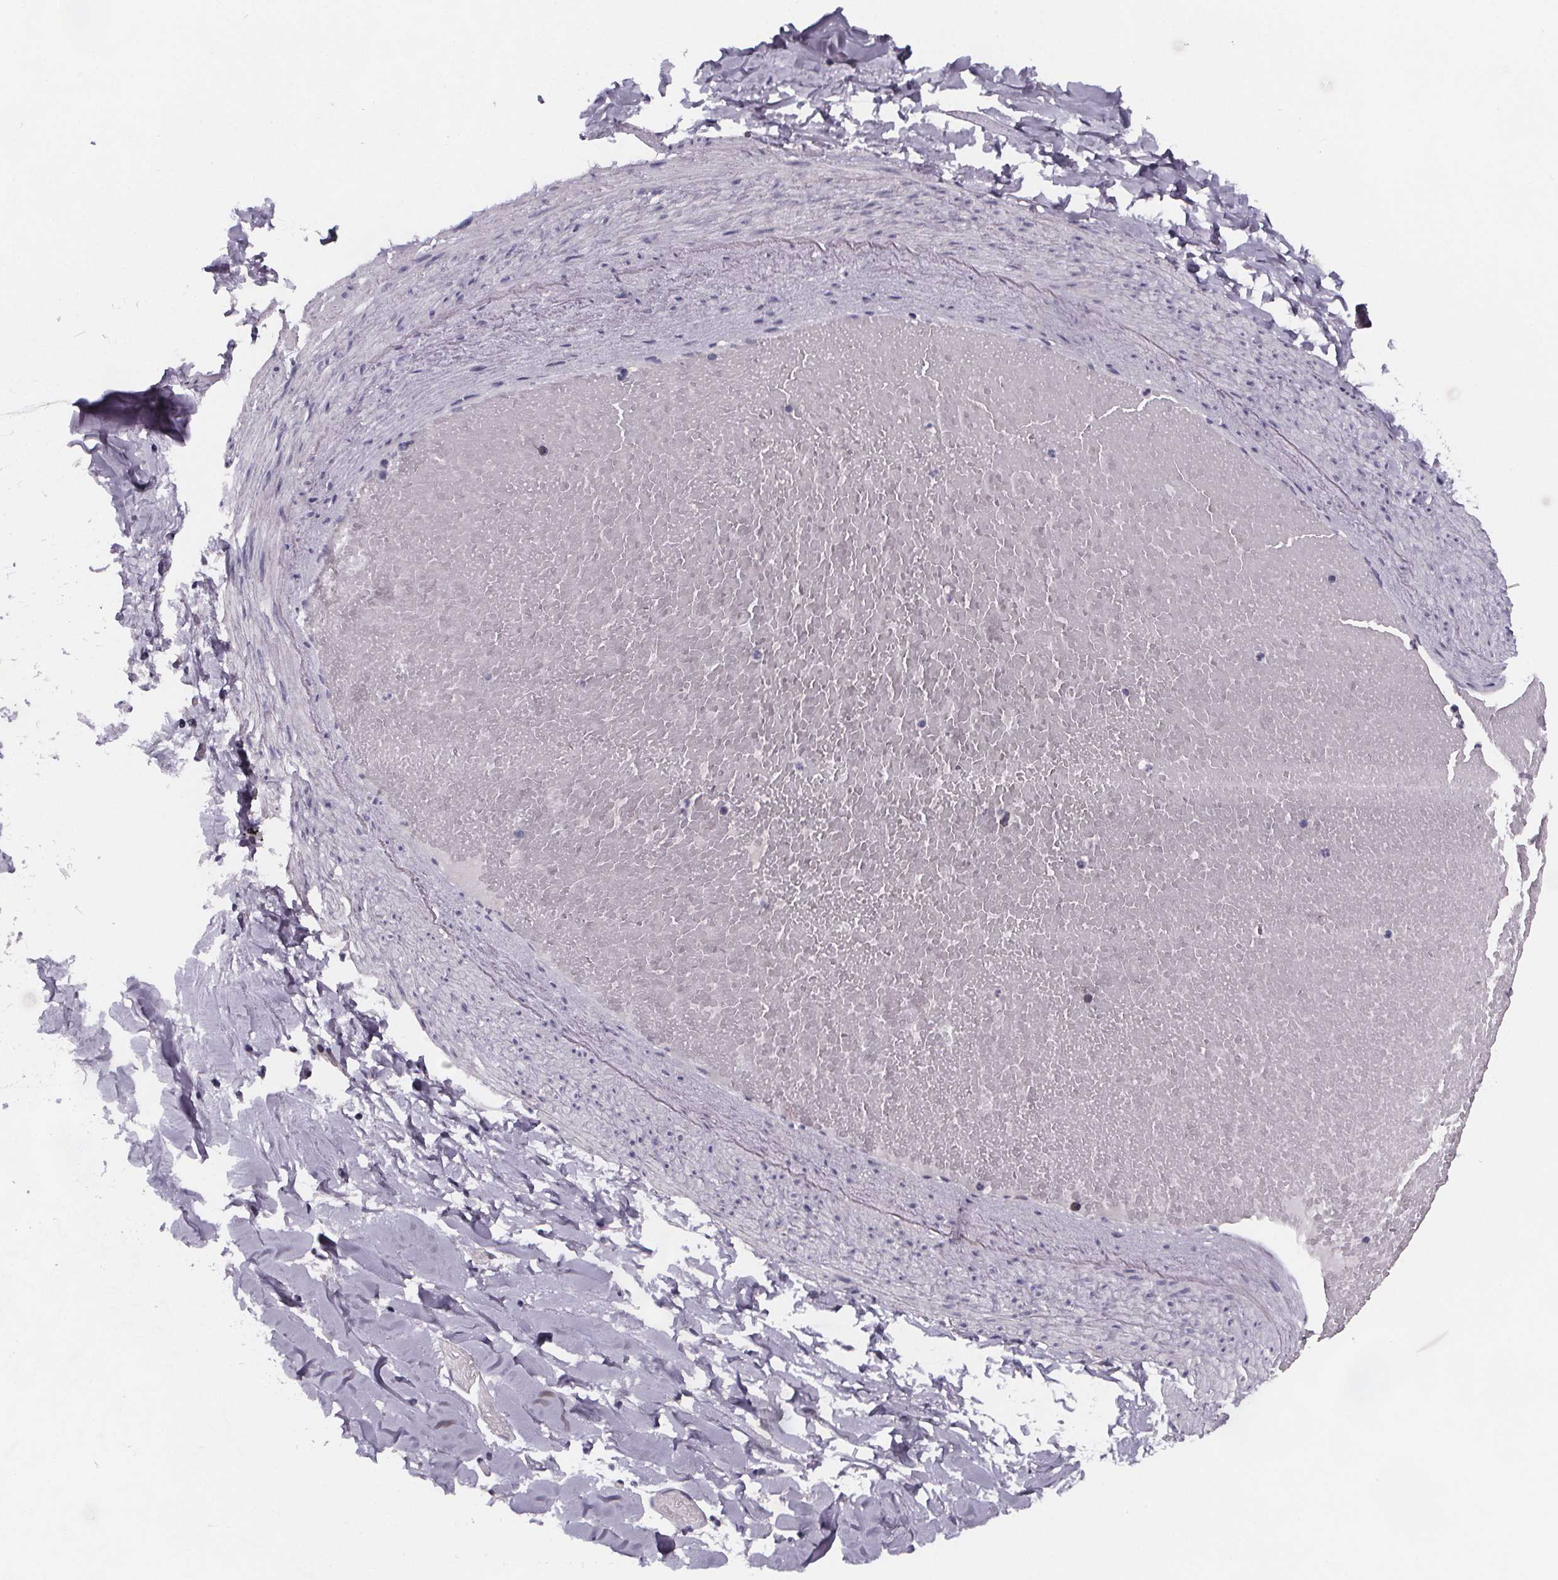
{"staining": {"intensity": "negative", "quantity": "none", "location": "none"}, "tissue": "adipose tissue", "cell_type": "Adipocytes", "image_type": "normal", "snomed": [{"axis": "morphology", "description": "Normal tissue, NOS"}, {"axis": "topography", "description": "Gallbladder"}, {"axis": "topography", "description": "Peripheral nerve tissue"}], "caption": "Adipocytes show no significant protein positivity in unremarkable adipose tissue.", "gene": "PAH", "patient": {"sex": "female", "age": 45}}